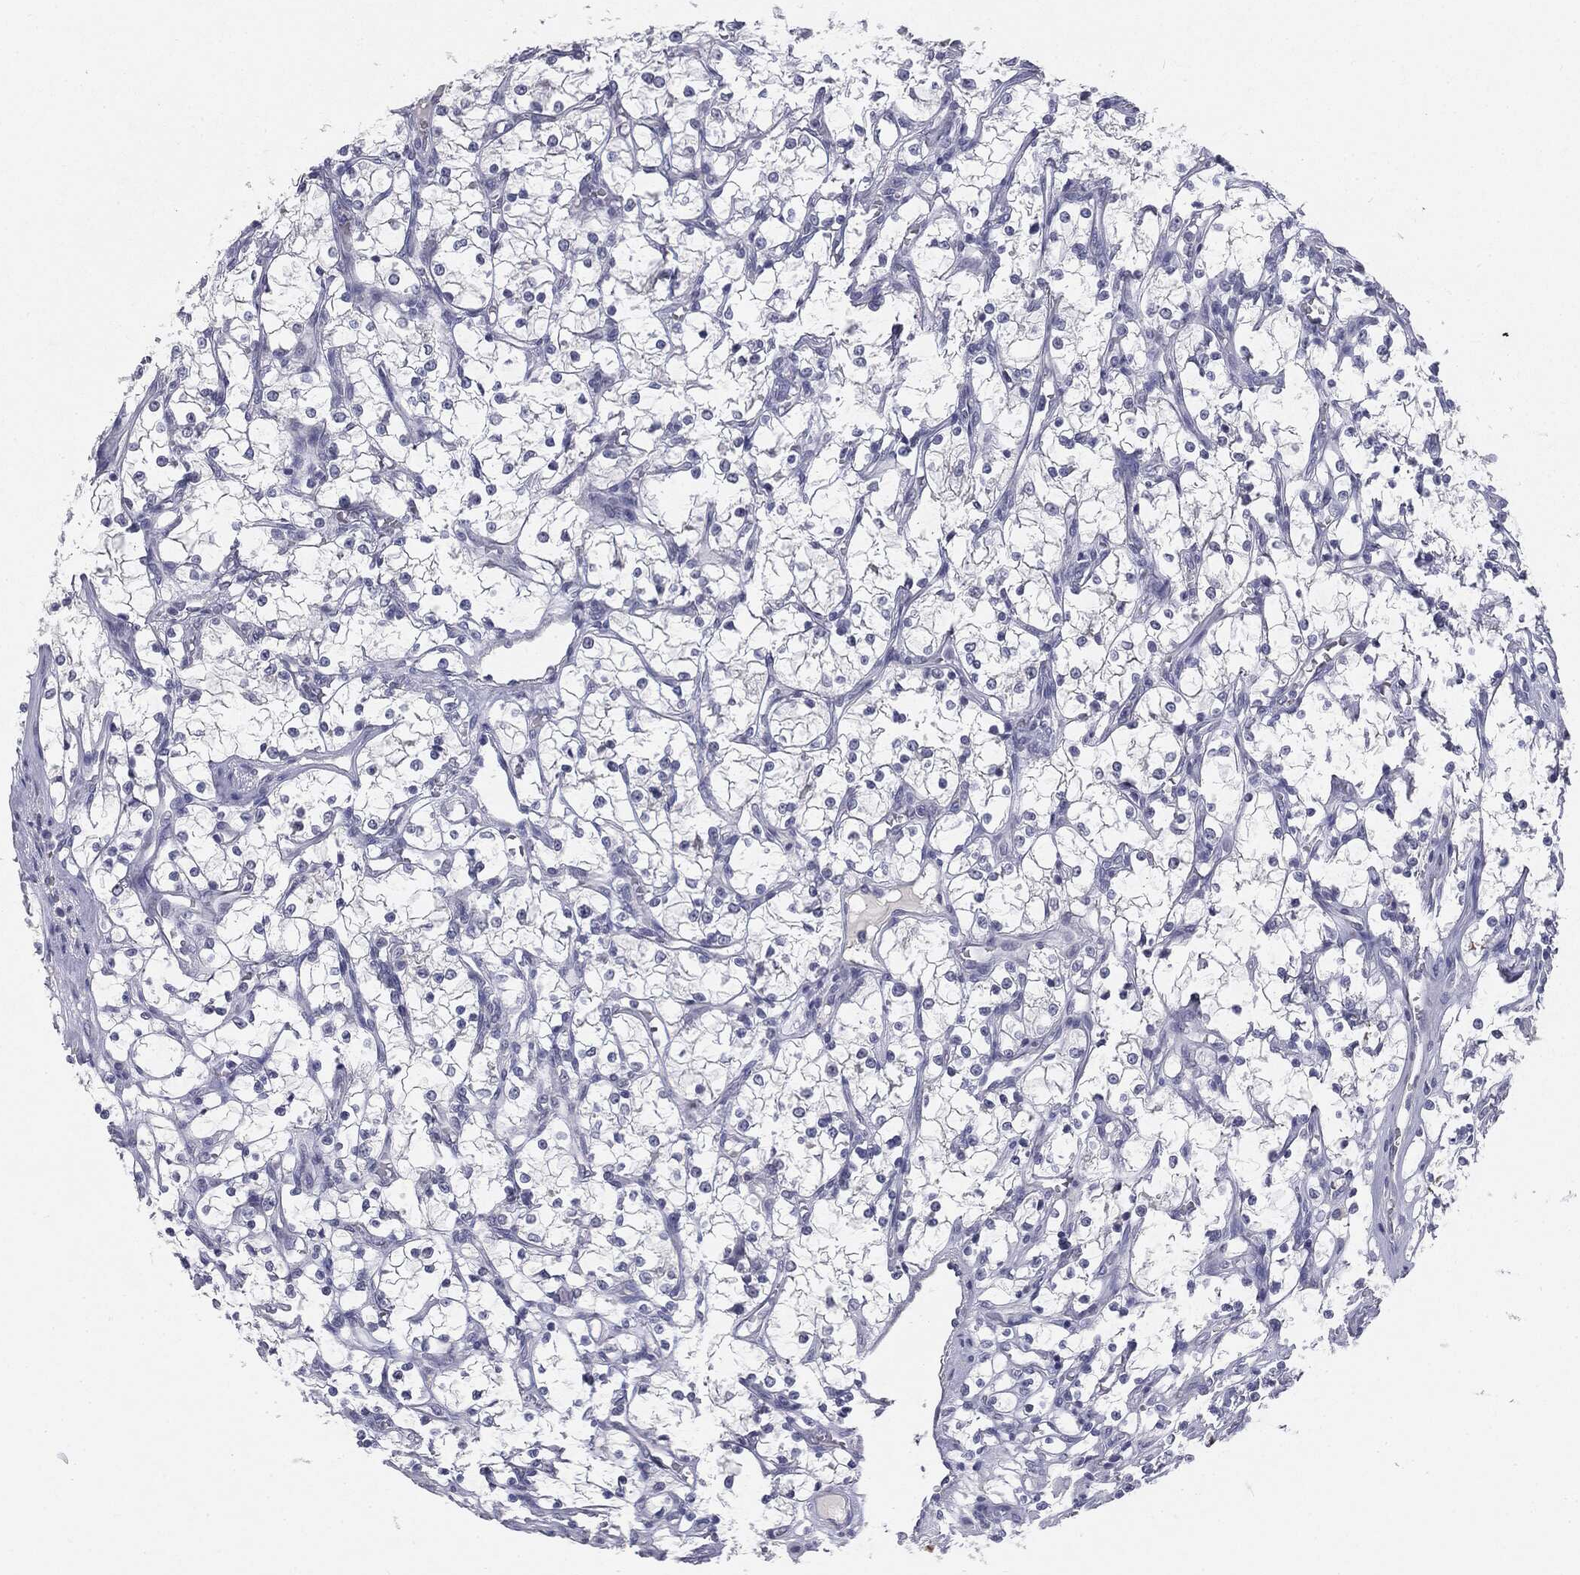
{"staining": {"intensity": "negative", "quantity": "none", "location": "none"}, "tissue": "renal cancer", "cell_type": "Tumor cells", "image_type": "cancer", "snomed": [{"axis": "morphology", "description": "Adenocarcinoma, NOS"}, {"axis": "topography", "description": "Kidney"}], "caption": "Adenocarcinoma (renal) was stained to show a protein in brown. There is no significant expression in tumor cells.", "gene": "MUC1", "patient": {"sex": "female", "age": 69}}